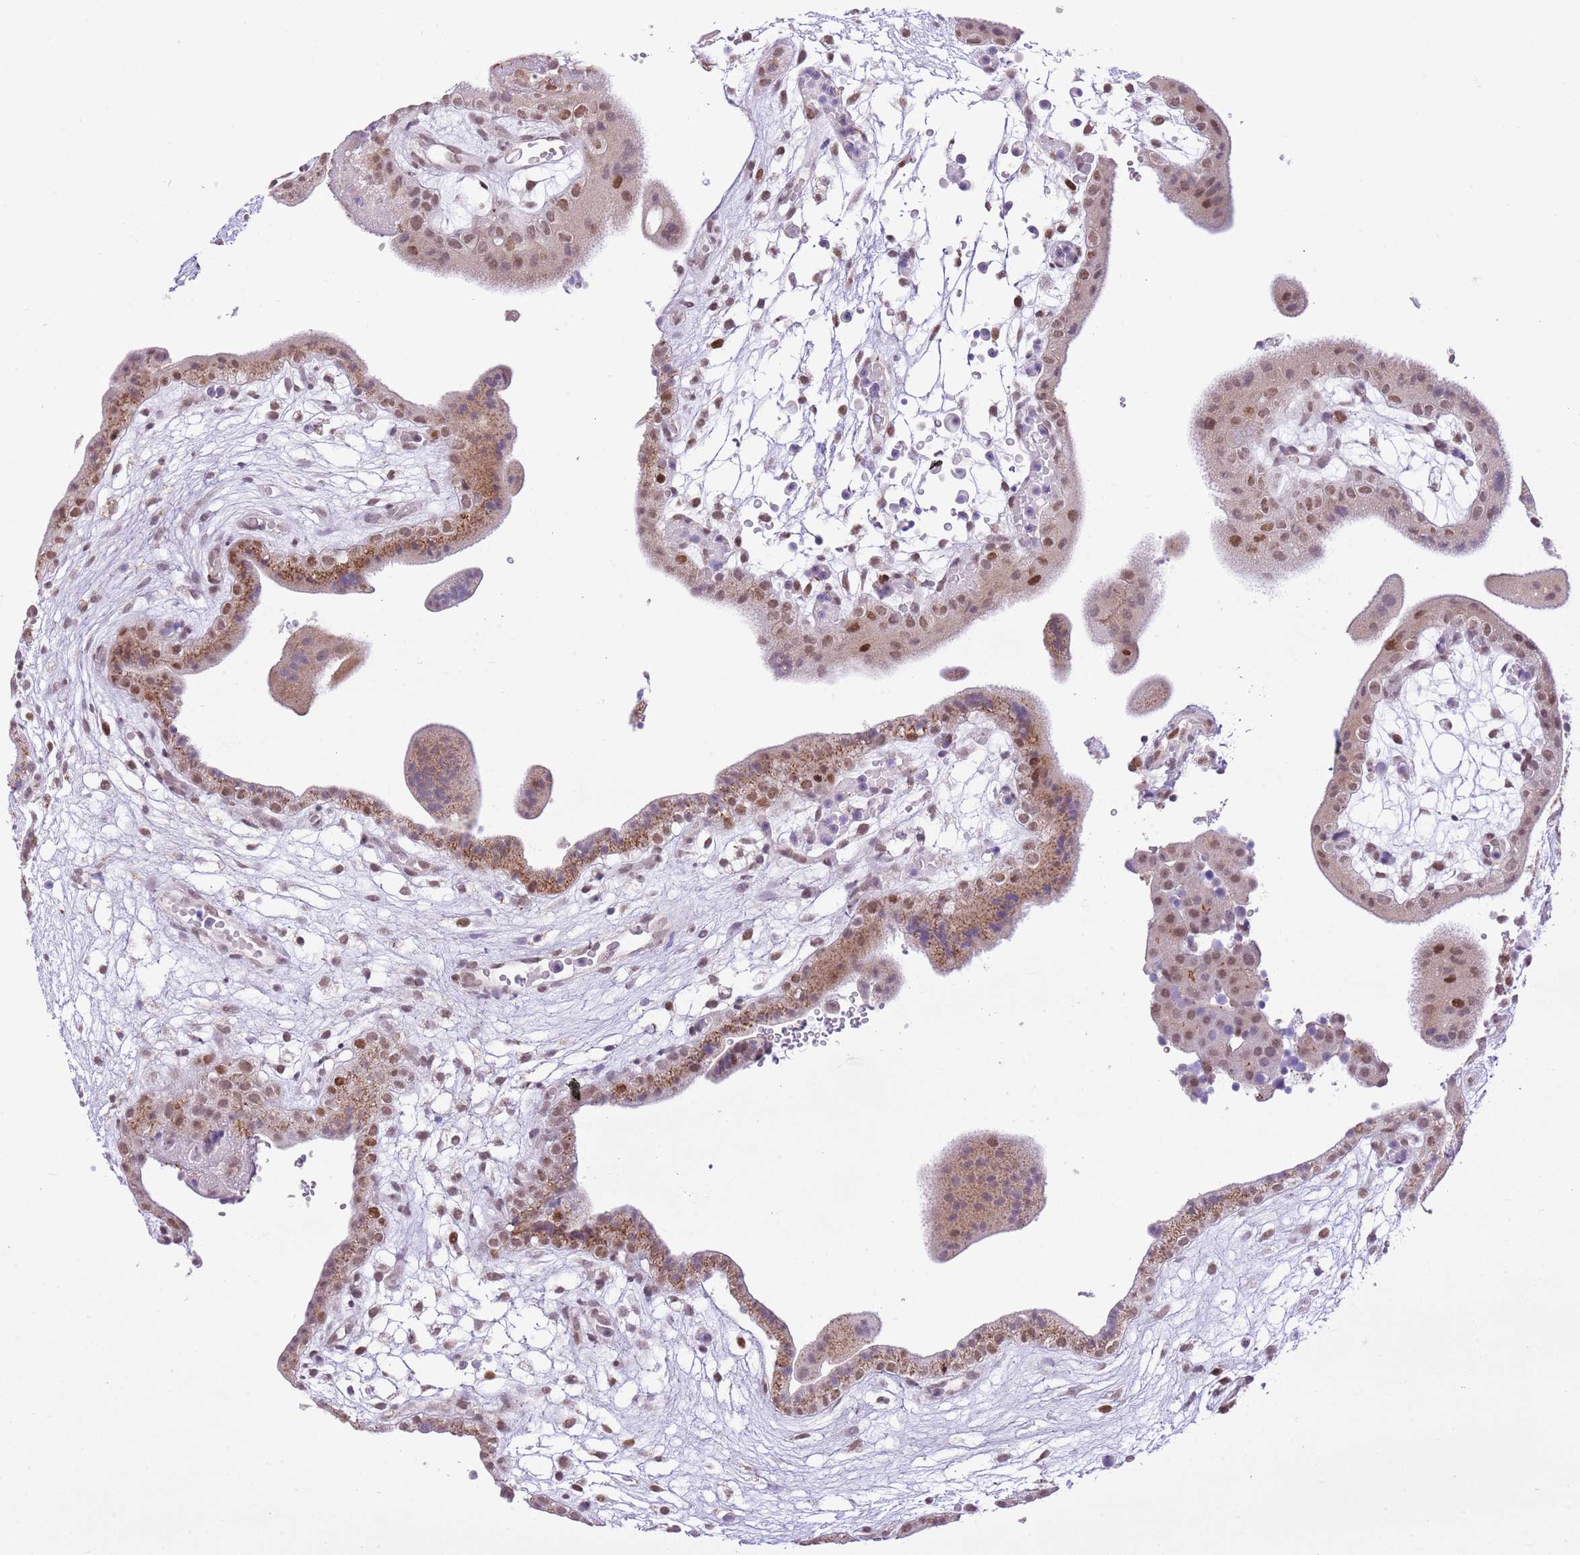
{"staining": {"intensity": "strong", "quantity": "<25%", "location": "cytoplasmic/membranous,nuclear"}, "tissue": "placenta", "cell_type": "Decidual cells", "image_type": "normal", "snomed": [{"axis": "morphology", "description": "Normal tissue, NOS"}, {"axis": "topography", "description": "Placenta"}], "caption": "This histopathology image demonstrates unremarkable placenta stained with immunohistochemistry to label a protein in brown. The cytoplasmic/membranous,nuclear of decidual cells show strong positivity for the protein. Nuclei are counter-stained blue.", "gene": "NACC2", "patient": {"sex": "female", "age": 18}}